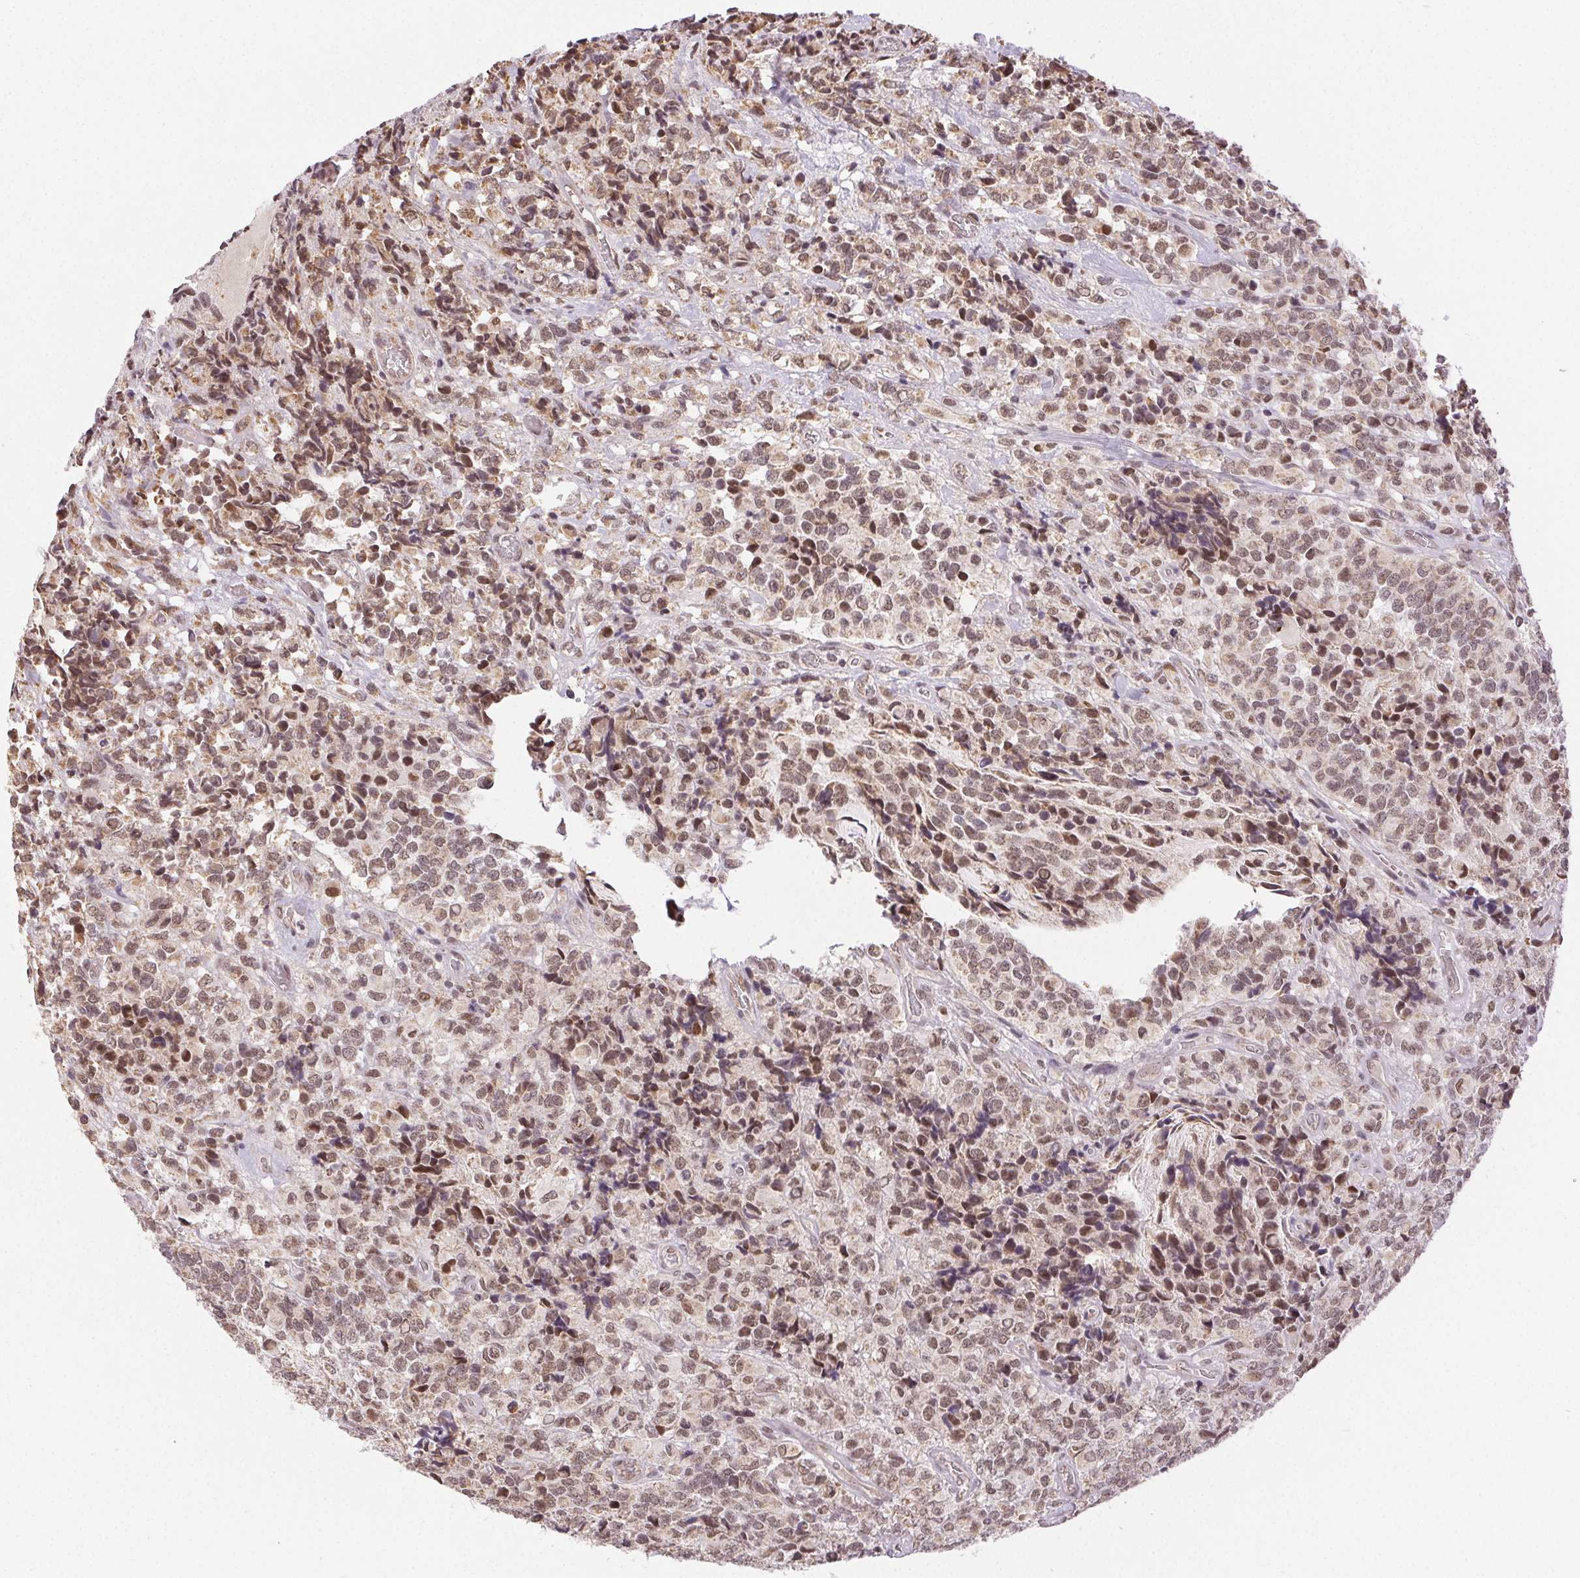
{"staining": {"intensity": "moderate", "quantity": ">75%", "location": "nuclear"}, "tissue": "glioma", "cell_type": "Tumor cells", "image_type": "cancer", "snomed": [{"axis": "morphology", "description": "Glioma, malignant, High grade"}, {"axis": "topography", "description": "Brain"}], "caption": "High-magnification brightfield microscopy of glioma stained with DAB (3,3'-diaminobenzidine) (brown) and counterstained with hematoxylin (blue). tumor cells exhibit moderate nuclear positivity is seen in about>75% of cells. (DAB = brown stain, brightfield microscopy at high magnification).", "gene": "PIWIL4", "patient": {"sex": "male", "age": 39}}